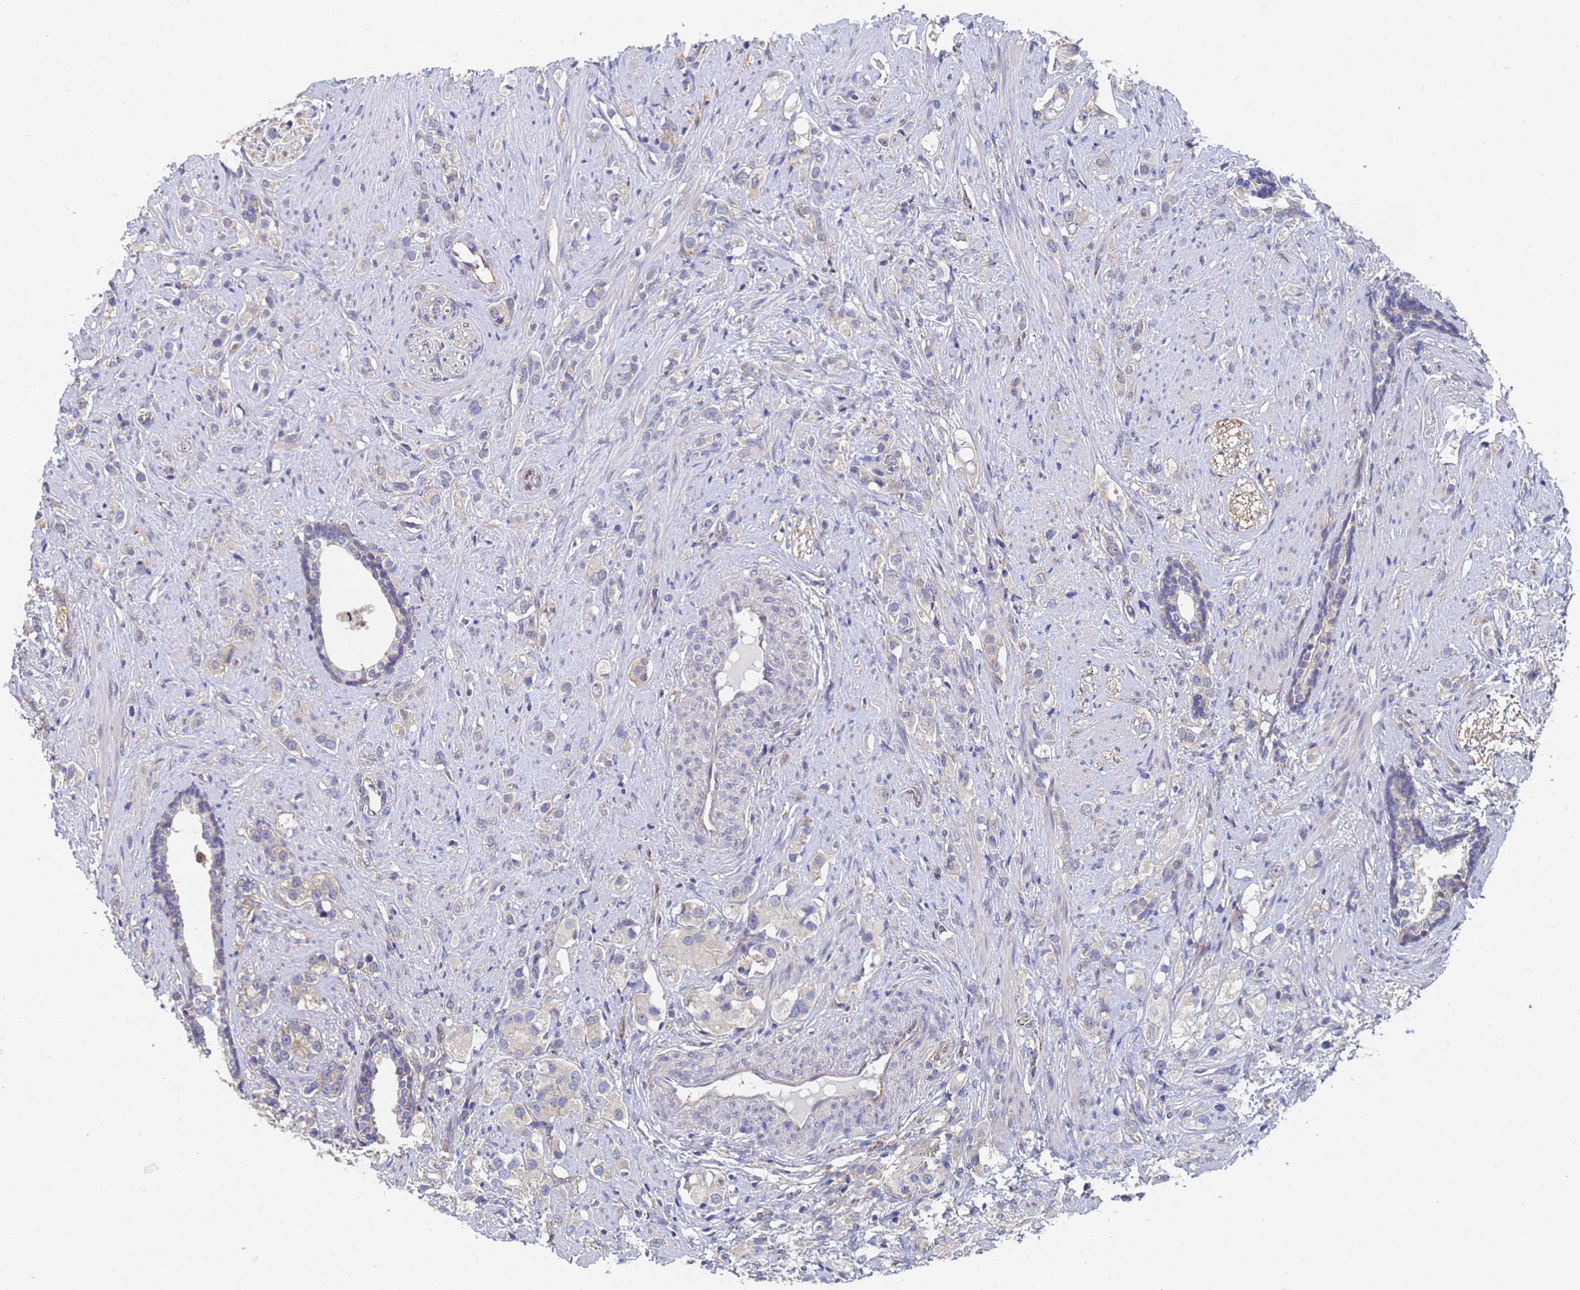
{"staining": {"intensity": "weak", "quantity": "<25%", "location": "cytoplasmic/membranous"}, "tissue": "prostate cancer", "cell_type": "Tumor cells", "image_type": "cancer", "snomed": [{"axis": "morphology", "description": "Adenocarcinoma, High grade"}, {"axis": "topography", "description": "Prostate"}], "caption": "DAB (3,3'-diaminobenzidine) immunohistochemical staining of adenocarcinoma (high-grade) (prostate) displays no significant staining in tumor cells. The staining was performed using DAB (3,3'-diaminobenzidine) to visualize the protein expression in brown, while the nuclei were stained in blue with hematoxylin (Magnification: 20x).", "gene": "ALS2CL", "patient": {"sex": "male", "age": 63}}